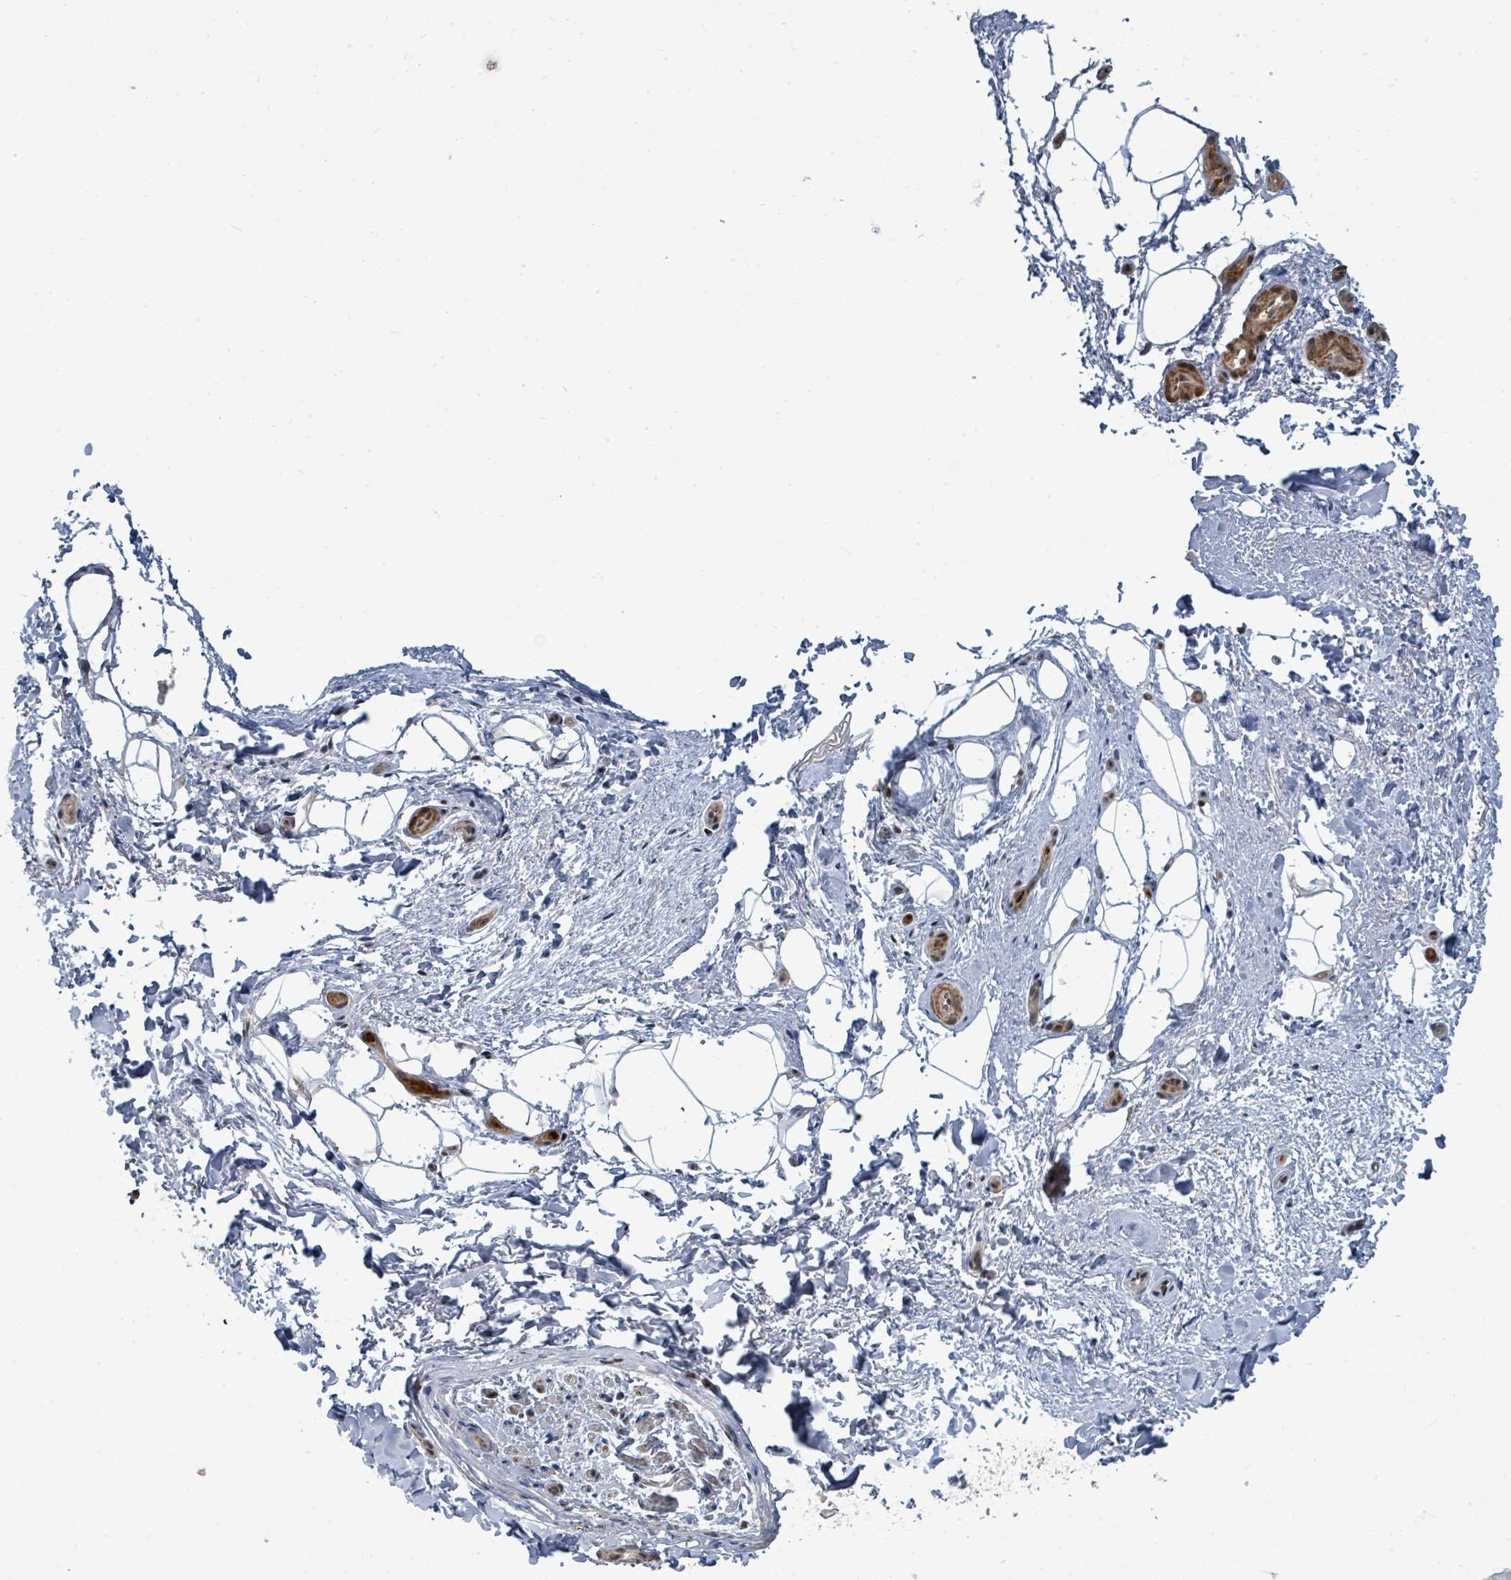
{"staining": {"intensity": "negative", "quantity": "none", "location": "none"}, "tissue": "adipose tissue", "cell_type": "Adipocytes", "image_type": "normal", "snomed": [{"axis": "morphology", "description": "Normal tissue, NOS"}, {"axis": "topography", "description": "Peripheral nerve tissue"}], "caption": "Protein analysis of unremarkable adipose tissue shows no significant staining in adipocytes.", "gene": "TRDMT1", "patient": {"sex": "female", "age": 61}}